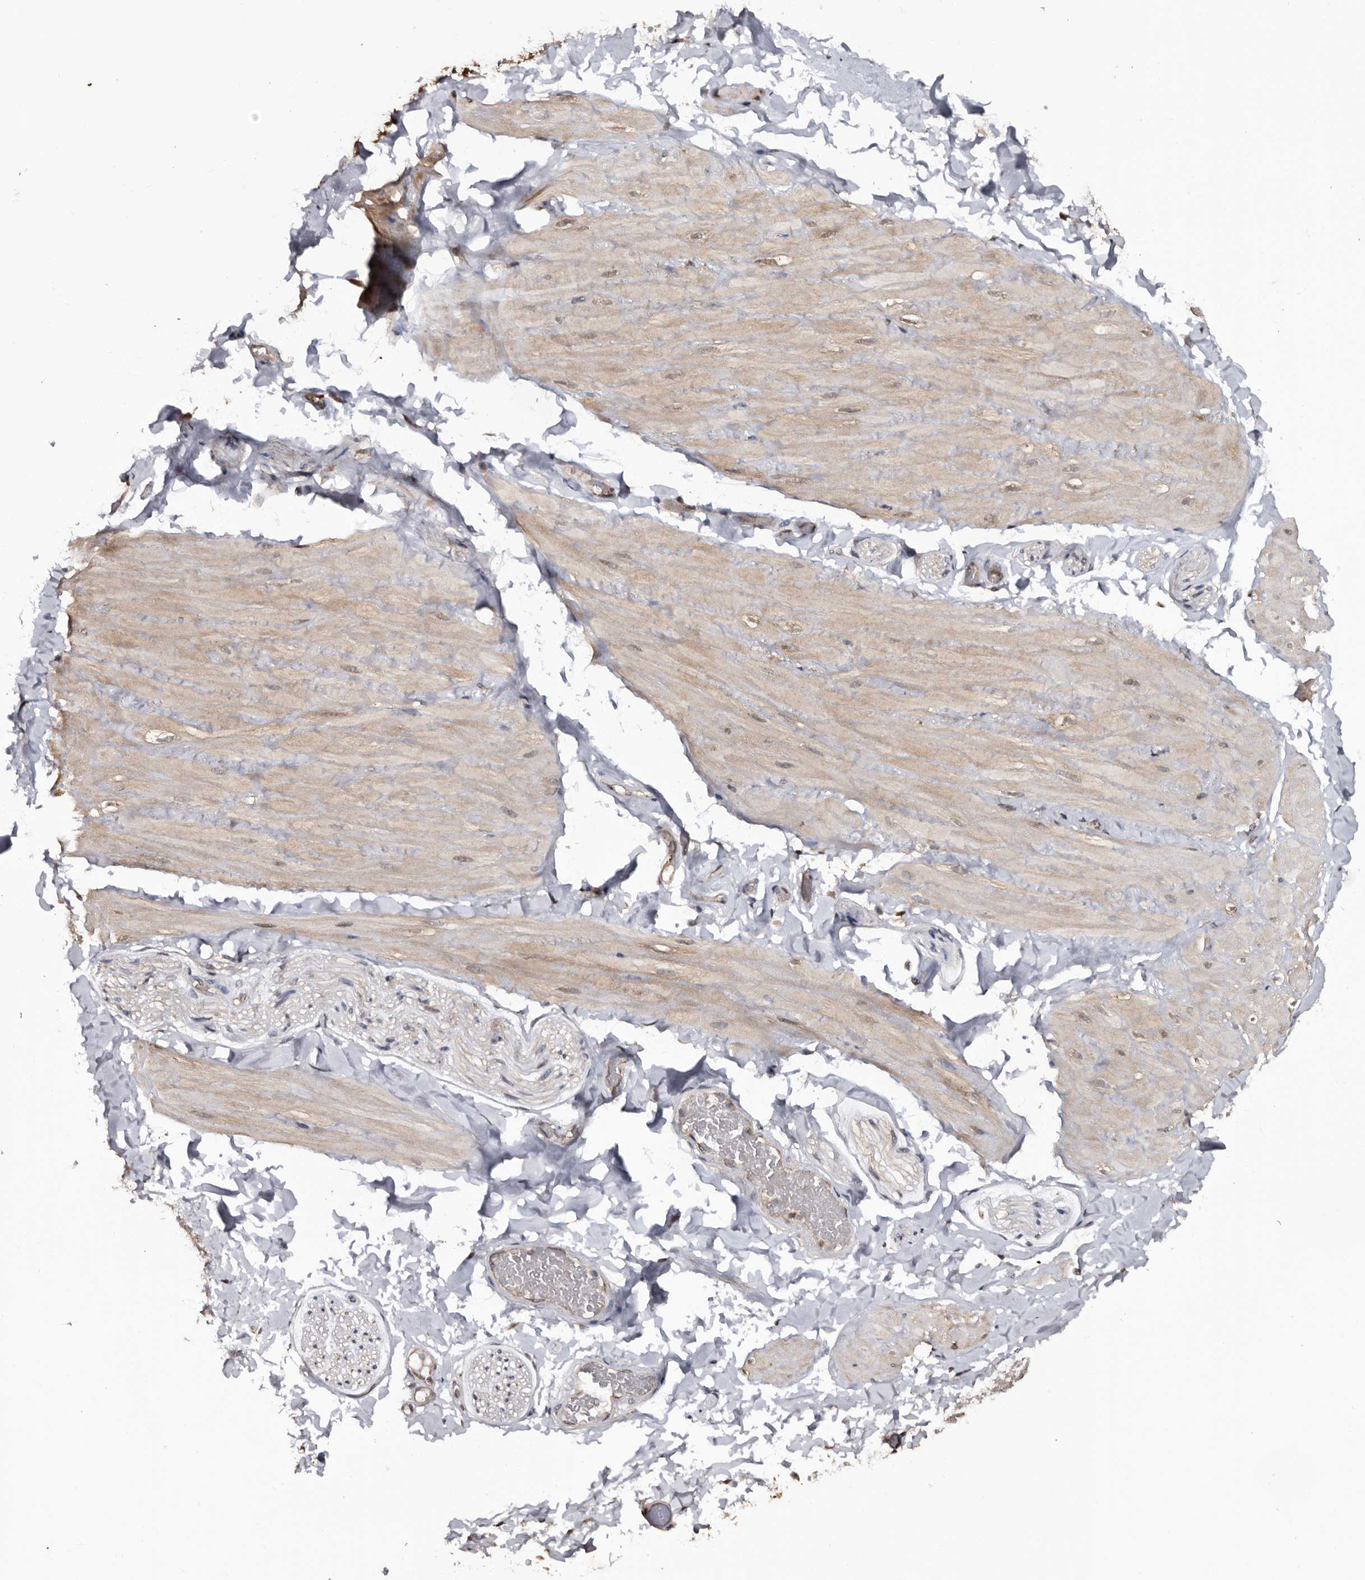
{"staining": {"intensity": "negative", "quantity": "none", "location": "none"}, "tissue": "adipose tissue", "cell_type": "Adipocytes", "image_type": "normal", "snomed": [{"axis": "morphology", "description": "Normal tissue, NOS"}, {"axis": "topography", "description": "Adipose tissue"}, {"axis": "topography", "description": "Vascular tissue"}, {"axis": "topography", "description": "Peripheral nerve tissue"}], "caption": "Protein analysis of benign adipose tissue demonstrates no significant staining in adipocytes.", "gene": "TTI2", "patient": {"sex": "male", "age": 25}}